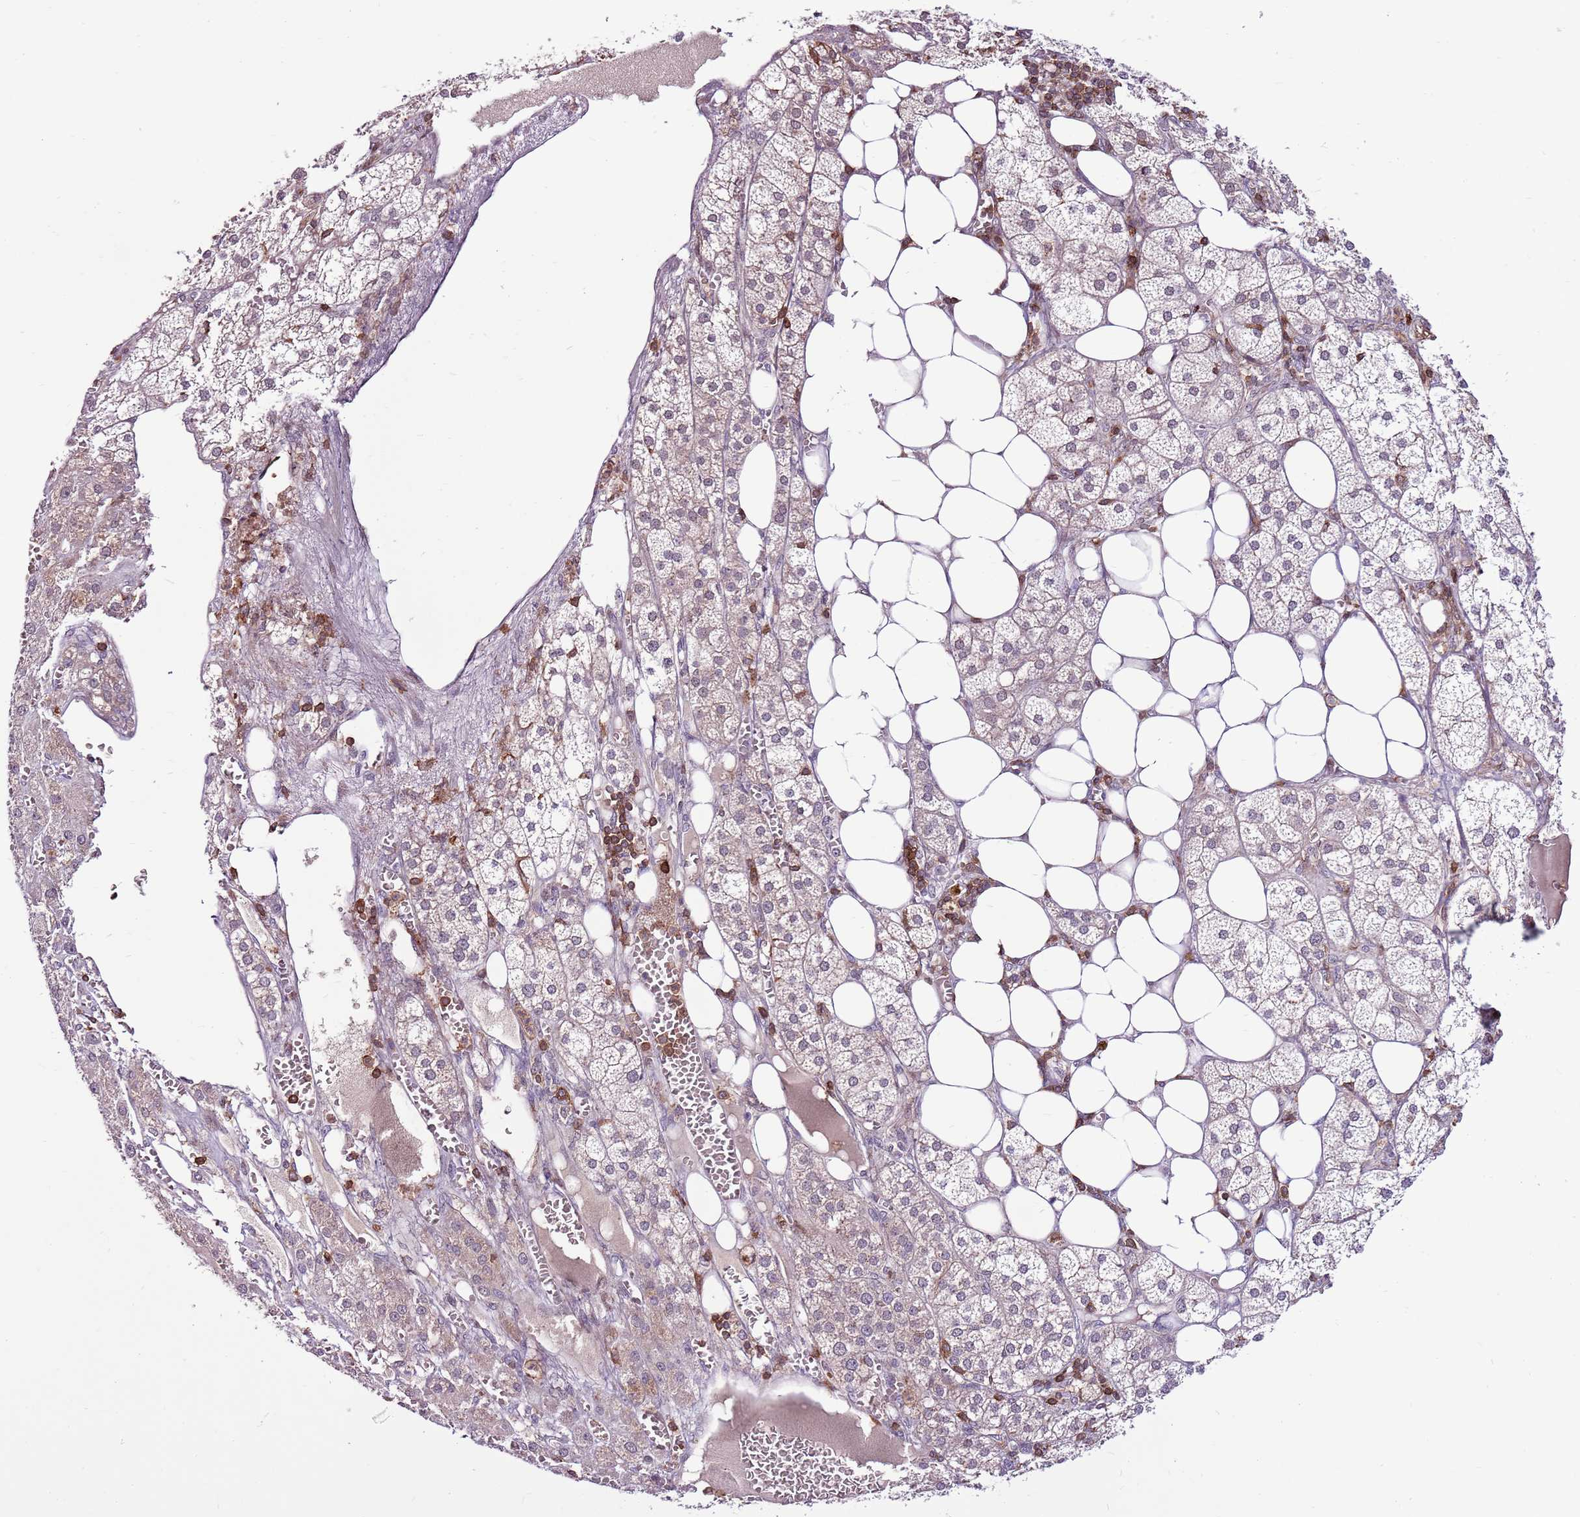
{"staining": {"intensity": "weak", "quantity": "25%-75%", "location": "cytoplasmic/membranous"}, "tissue": "adrenal gland", "cell_type": "Glandular cells", "image_type": "normal", "snomed": [{"axis": "morphology", "description": "Normal tissue, NOS"}, {"axis": "topography", "description": "Adrenal gland"}], "caption": "A photomicrograph showing weak cytoplasmic/membranous staining in approximately 25%-75% of glandular cells in benign adrenal gland, as visualized by brown immunohistochemical staining.", "gene": "ZSWIM1", "patient": {"sex": "female", "age": 61}}